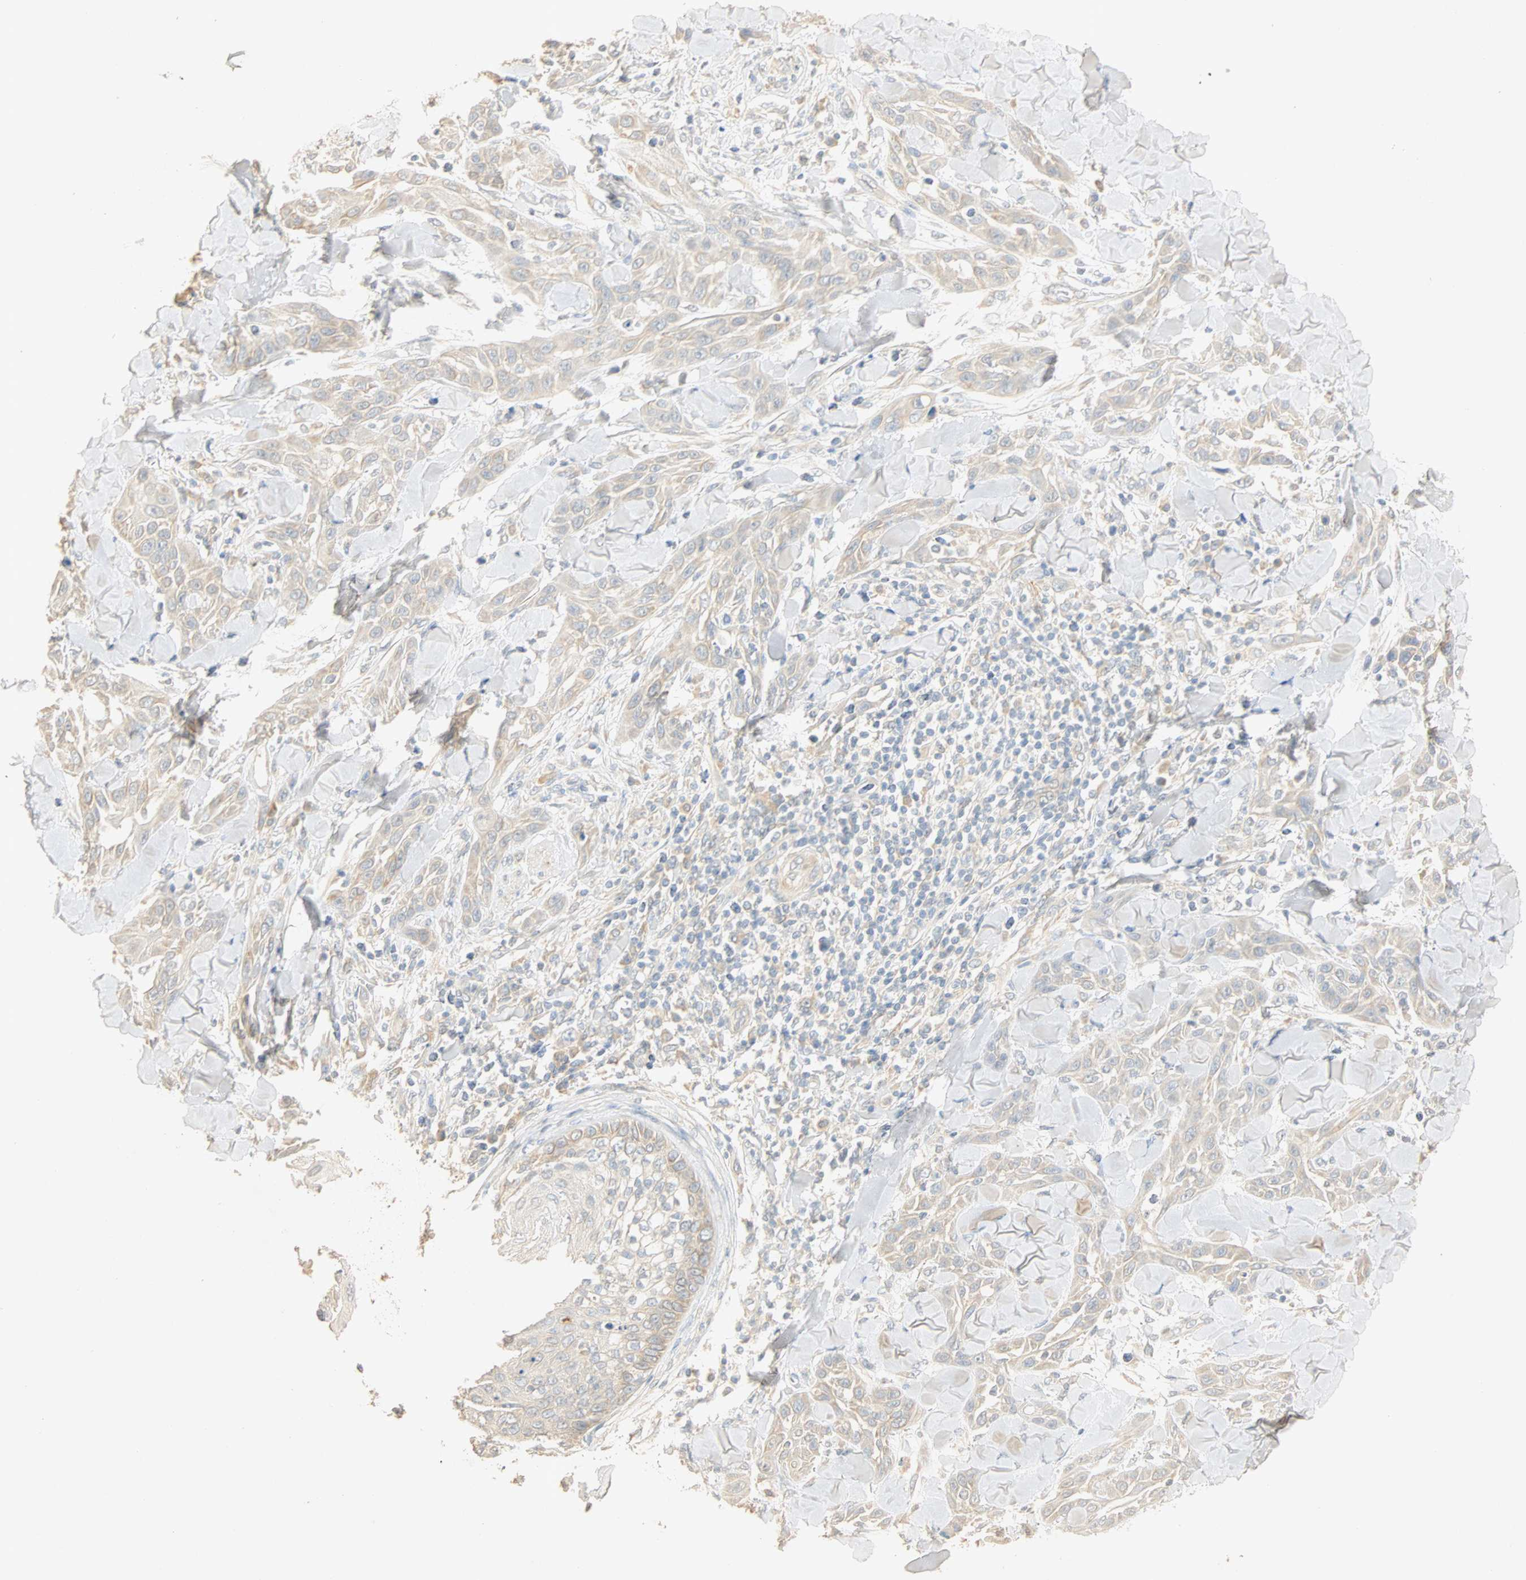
{"staining": {"intensity": "negative", "quantity": "none", "location": "none"}, "tissue": "skin cancer", "cell_type": "Tumor cells", "image_type": "cancer", "snomed": [{"axis": "morphology", "description": "Squamous cell carcinoma, NOS"}, {"axis": "topography", "description": "Skin"}], "caption": "Tumor cells show no significant expression in squamous cell carcinoma (skin).", "gene": "SELENBP1", "patient": {"sex": "male", "age": 24}}